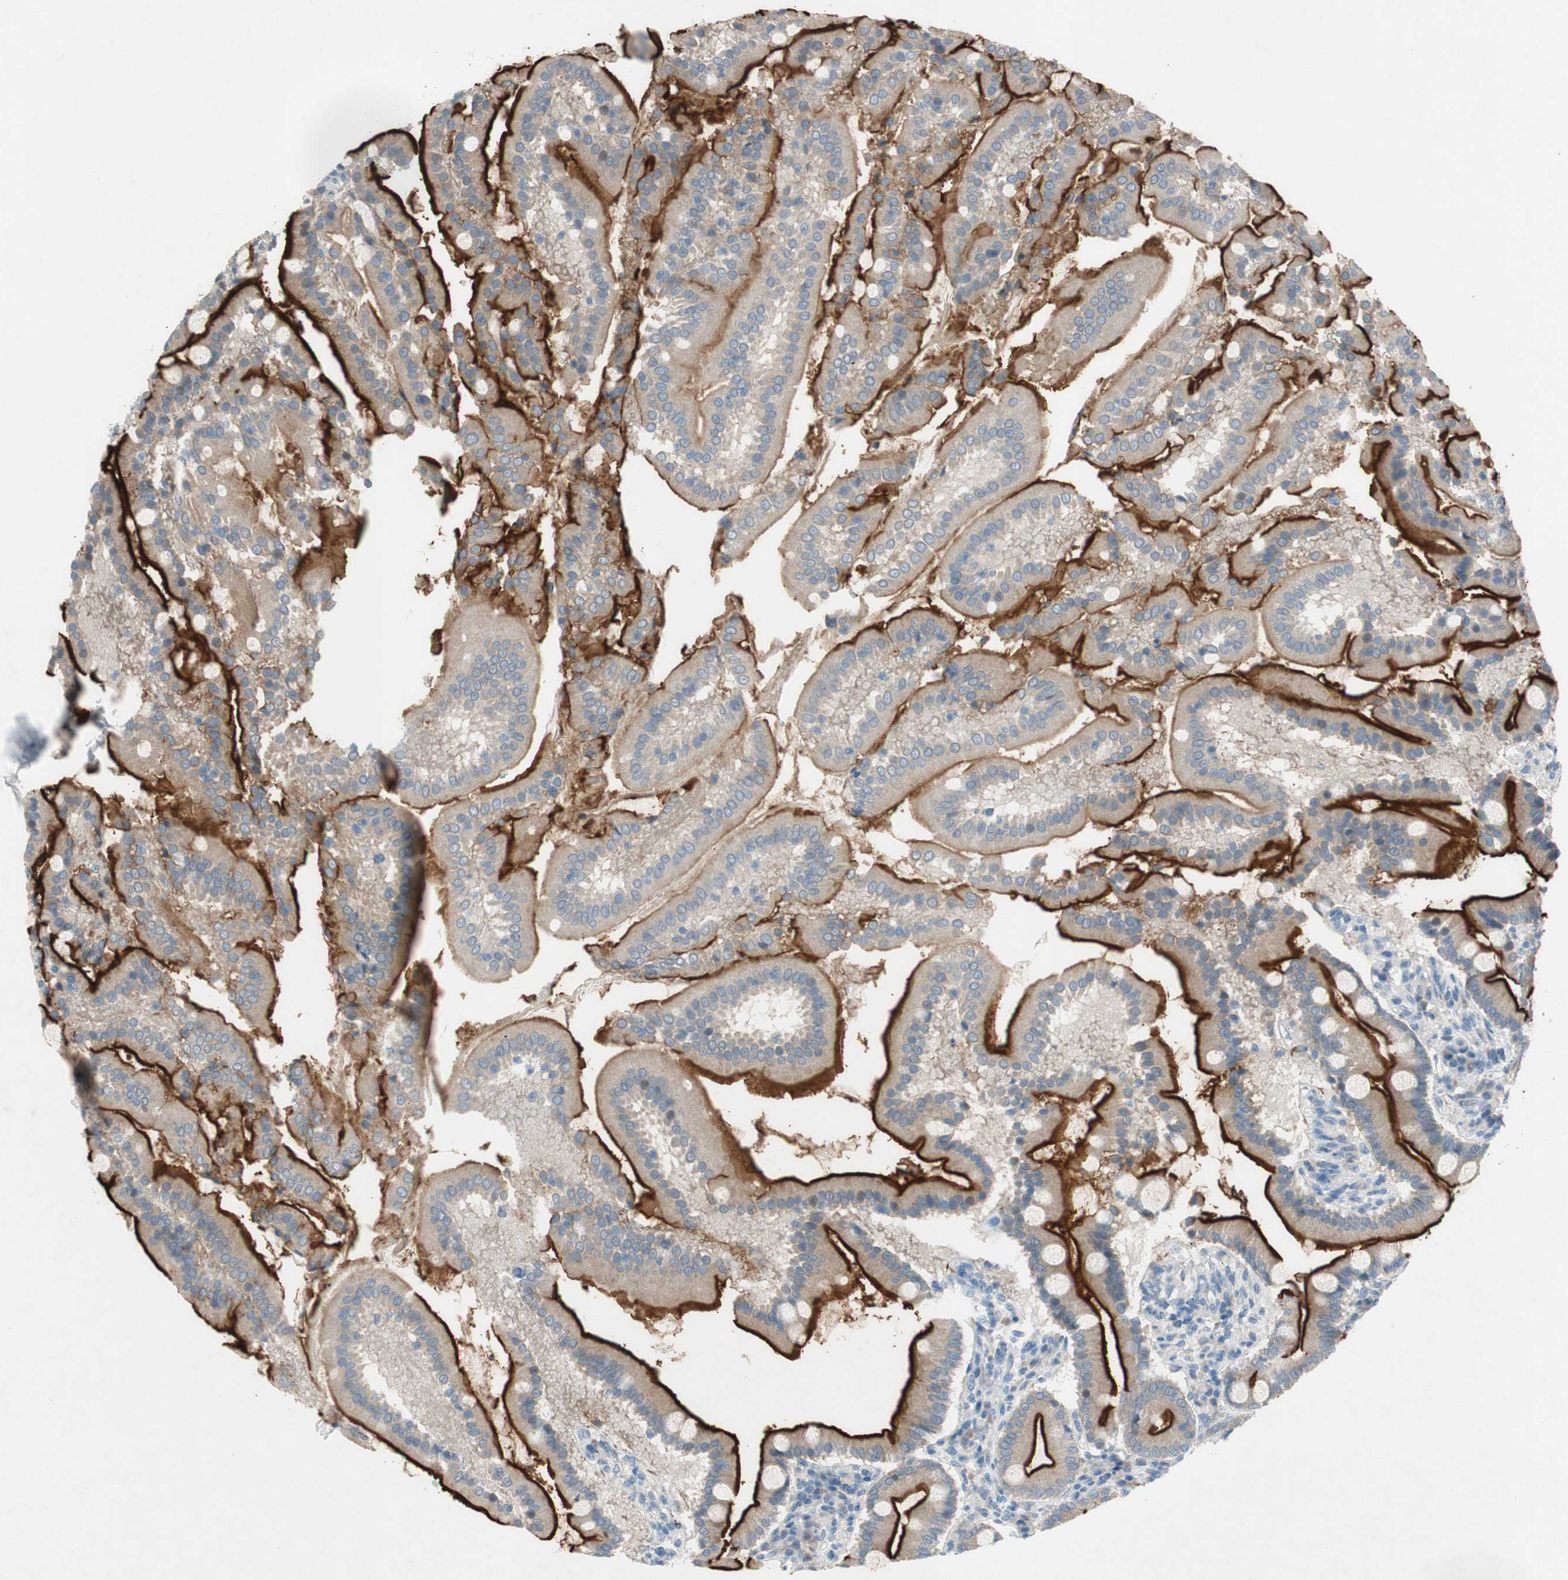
{"staining": {"intensity": "strong", "quantity": ">75%", "location": "cytoplasmic/membranous"}, "tissue": "duodenum", "cell_type": "Glandular cells", "image_type": "normal", "snomed": [{"axis": "morphology", "description": "Normal tissue, NOS"}, {"axis": "topography", "description": "Duodenum"}], "caption": "Immunohistochemistry micrograph of benign duodenum stained for a protein (brown), which reveals high levels of strong cytoplasmic/membranous positivity in about >75% of glandular cells.", "gene": "PRRG4", "patient": {"sex": "male", "age": 50}}